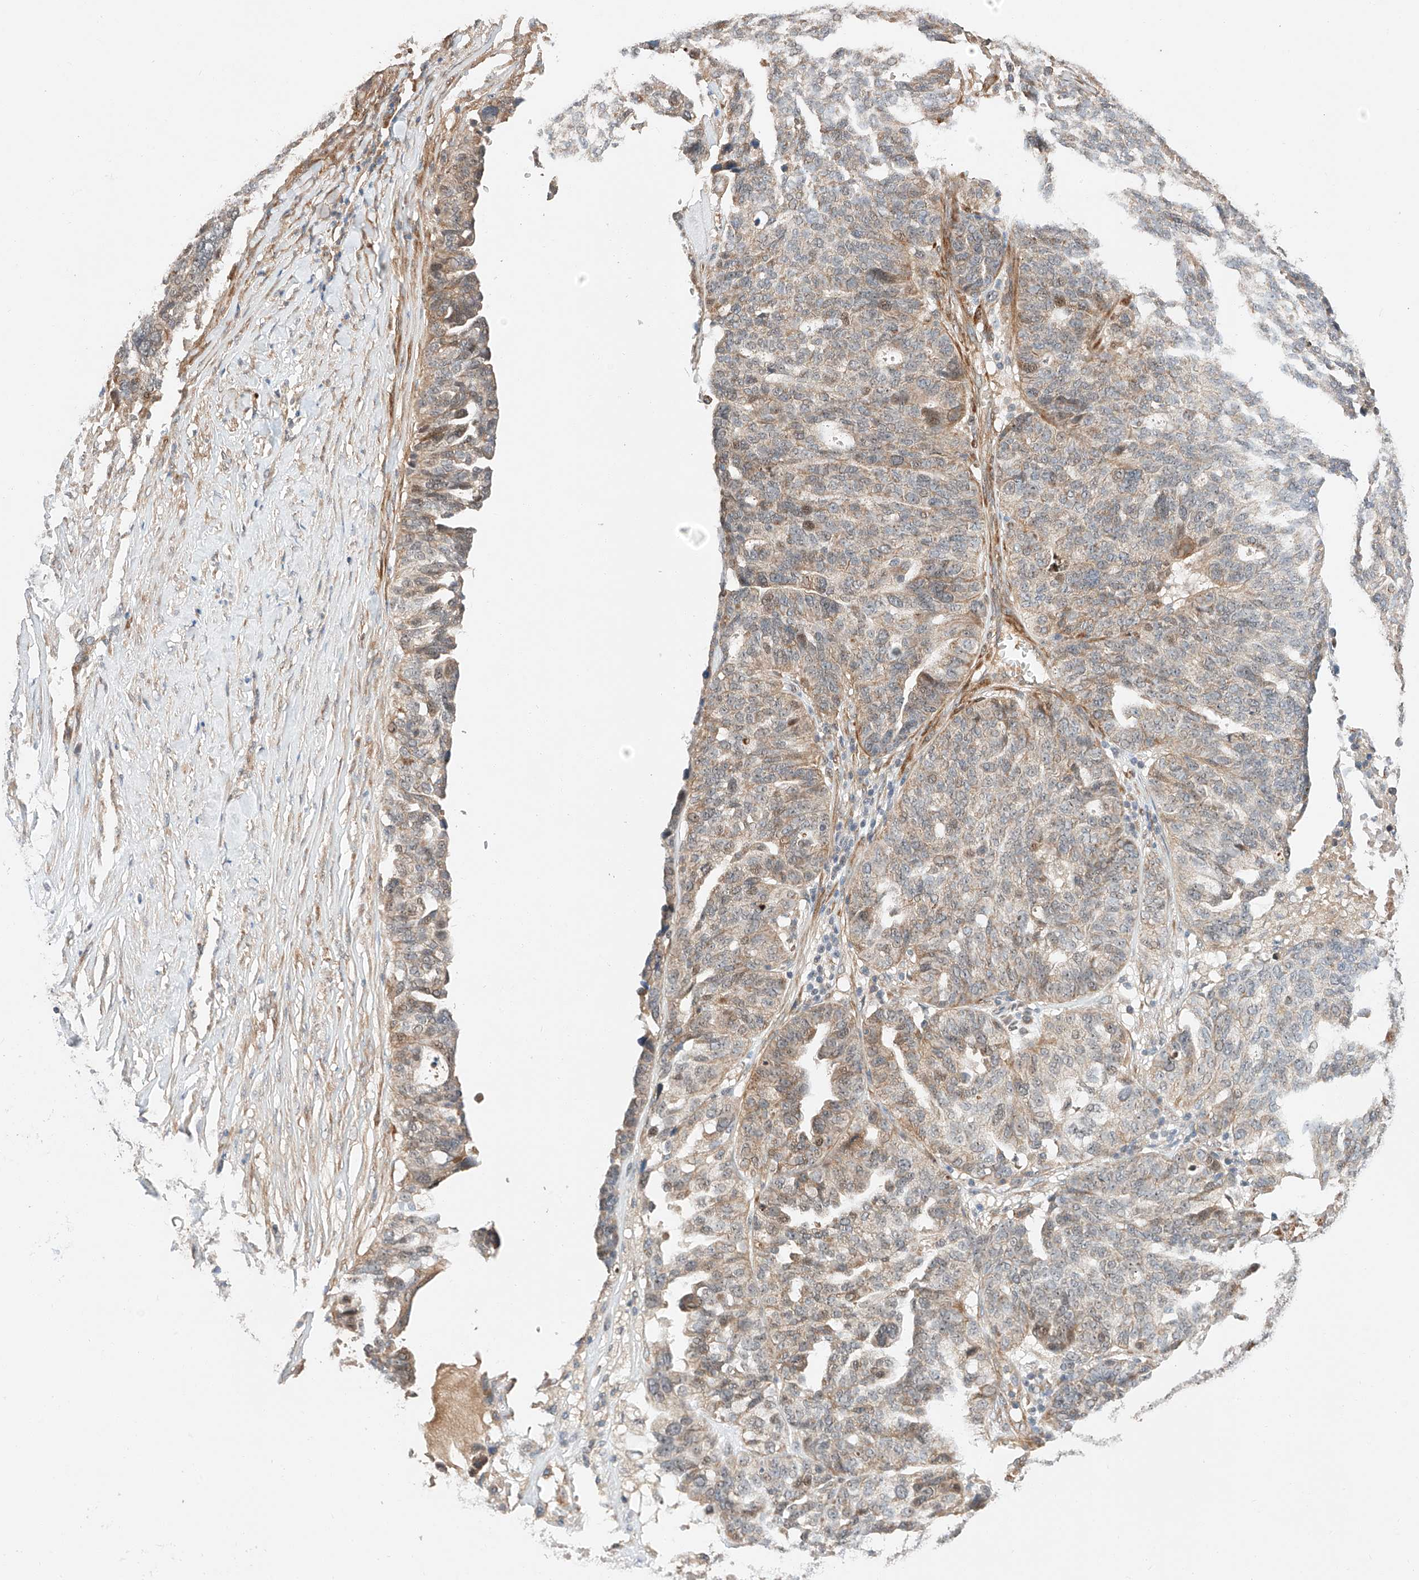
{"staining": {"intensity": "weak", "quantity": "25%-75%", "location": "cytoplasmic/membranous,nuclear"}, "tissue": "ovarian cancer", "cell_type": "Tumor cells", "image_type": "cancer", "snomed": [{"axis": "morphology", "description": "Cystadenocarcinoma, serous, NOS"}, {"axis": "topography", "description": "Ovary"}], "caption": "Protein staining demonstrates weak cytoplasmic/membranous and nuclear expression in about 25%-75% of tumor cells in ovarian cancer.", "gene": "RAB23", "patient": {"sex": "female", "age": 59}}